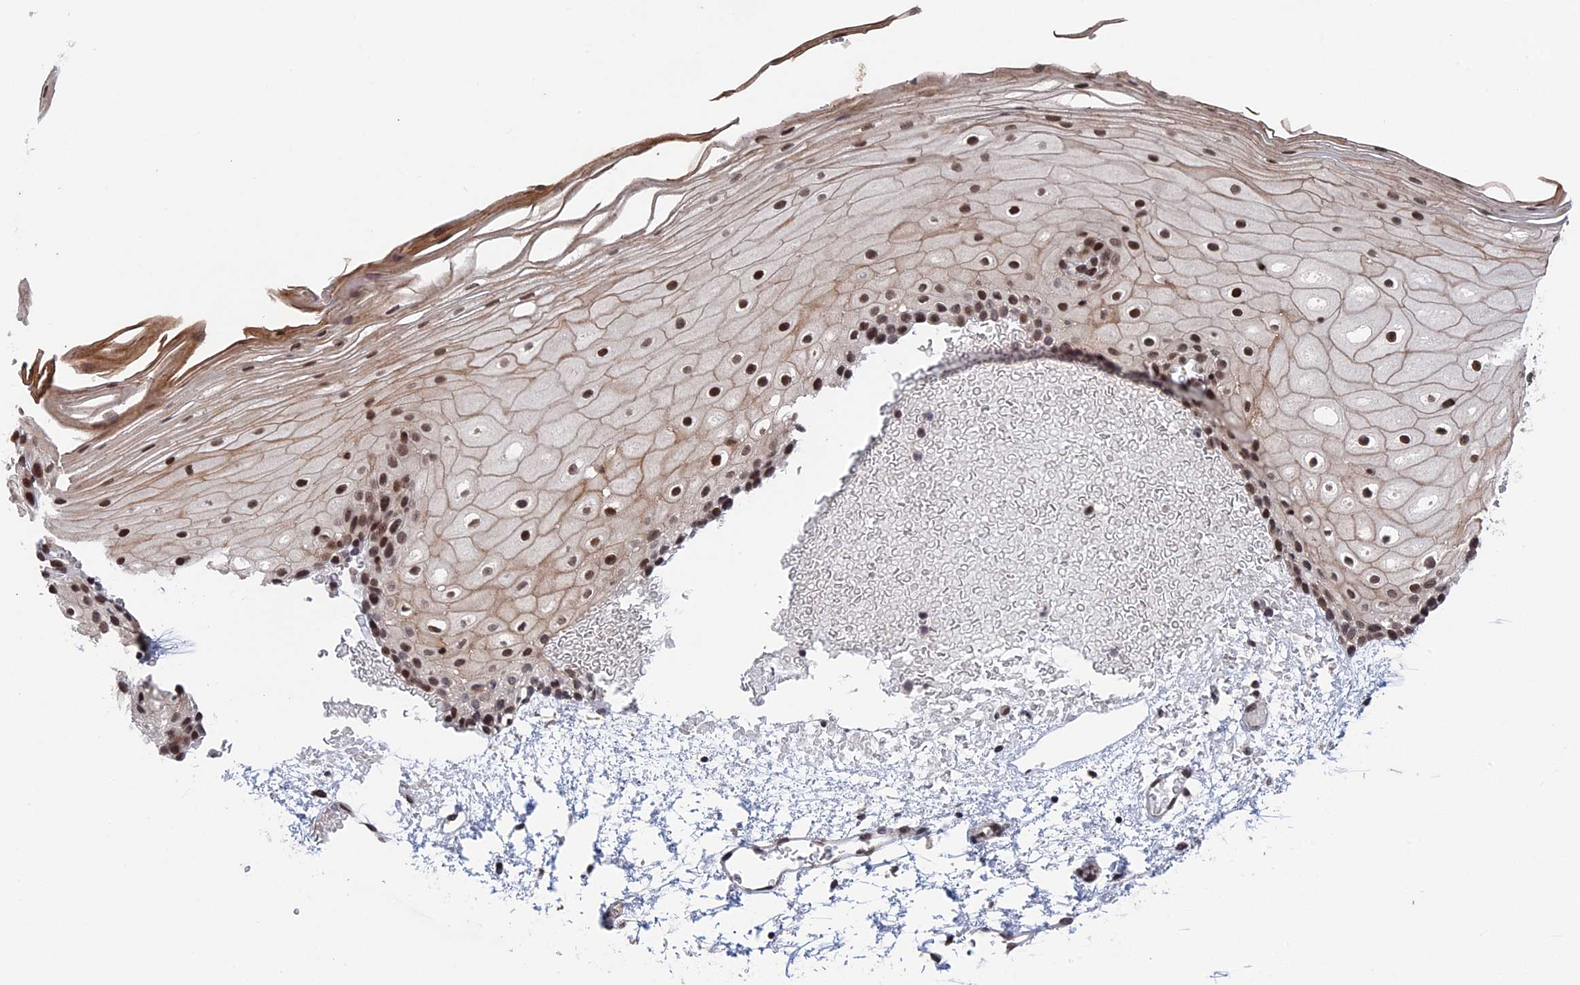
{"staining": {"intensity": "moderate", "quantity": ">75%", "location": "cytoplasmic/membranous,nuclear"}, "tissue": "oral mucosa", "cell_type": "Squamous epithelial cells", "image_type": "normal", "snomed": [{"axis": "morphology", "description": "Normal tissue, NOS"}, {"axis": "topography", "description": "Oral tissue"}], "caption": "Protein expression analysis of unremarkable oral mucosa demonstrates moderate cytoplasmic/membranous,nuclear positivity in about >75% of squamous epithelial cells. (Stains: DAB in brown, nuclei in blue, Microscopy: brightfield microscopy at high magnification).", "gene": "NR2C2AP", "patient": {"sex": "female", "age": 70}}